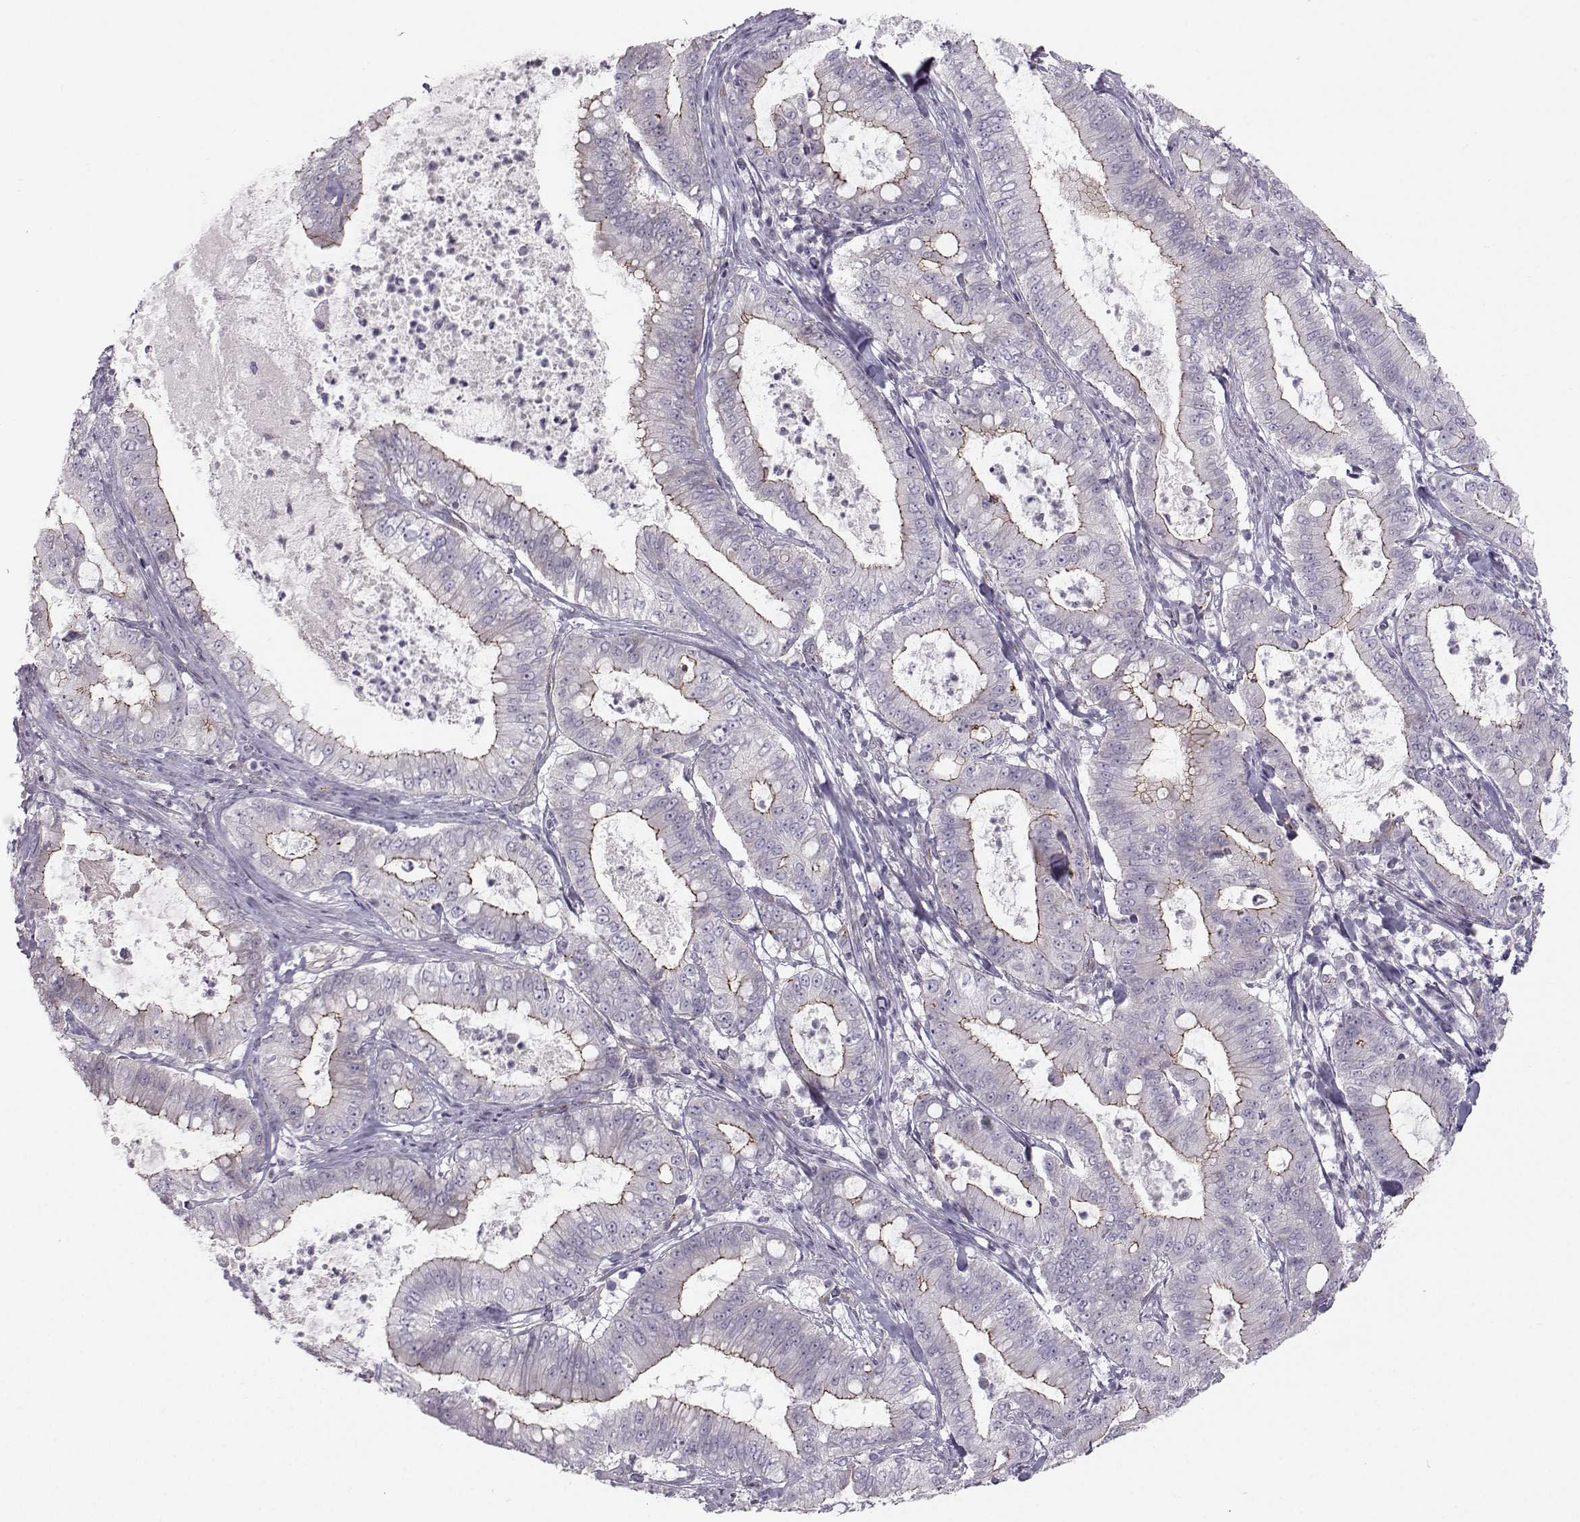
{"staining": {"intensity": "moderate", "quantity": "<25%", "location": "cytoplasmic/membranous"}, "tissue": "pancreatic cancer", "cell_type": "Tumor cells", "image_type": "cancer", "snomed": [{"axis": "morphology", "description": "Adenocarcinoma, NOS"}, {"axis": "topography", "description": "Pancreas"}], "caption": "Moderate cytoplasmic/membranous staining is identified in about <25% of tumor cells in pancreatic adenocarcinoma.", "gene": "MAST1", "patient": {"sex": "male", "age": 71}}